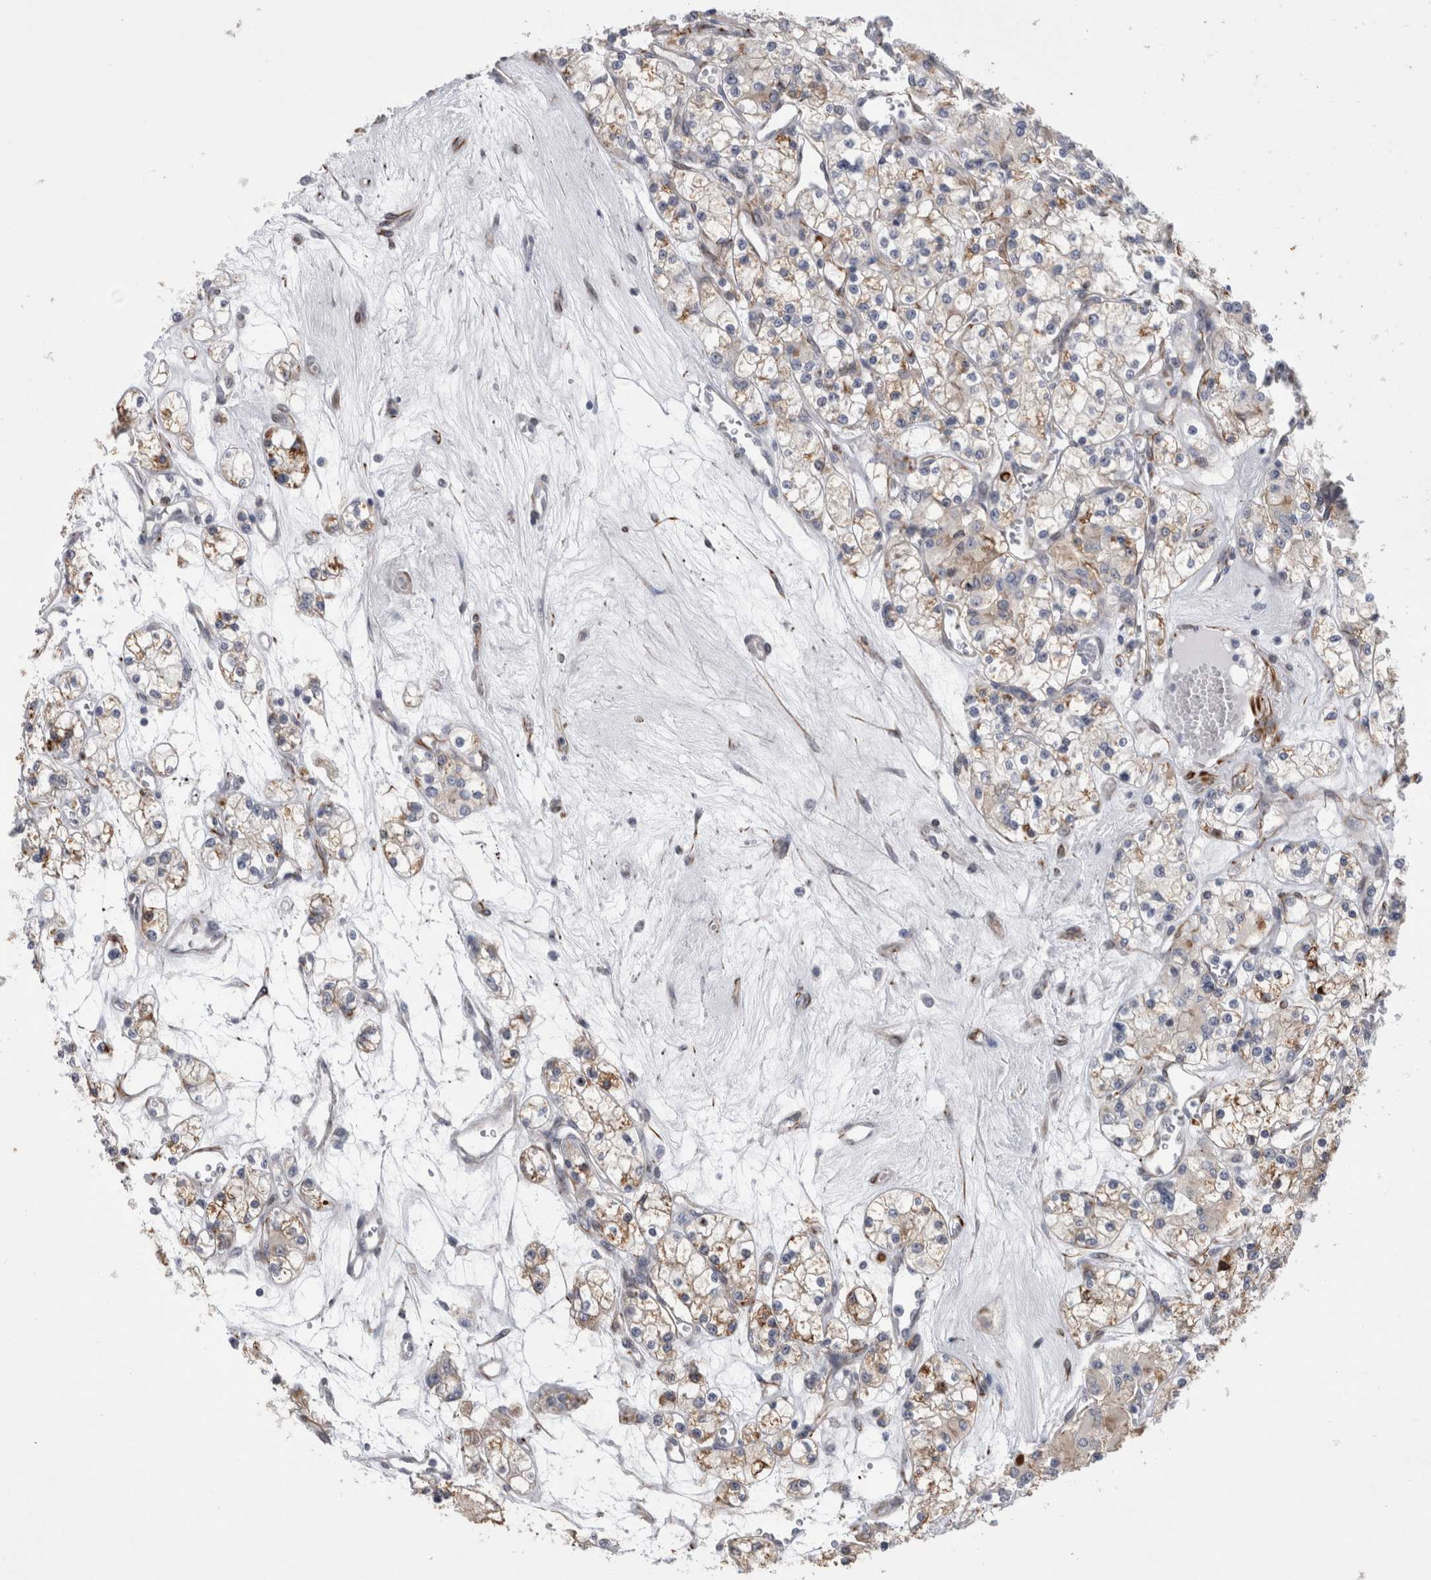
{"staining": {"intensity": "weak", "quantity": "25%-75%", "location": "cytoplasmic/membranous"}, "tissue": "renal cancer", "cell_type": "Tumor cells", "image_type": "cancer", "snomed": [{"axis": "morphology", "description": "Adenocarcinoma, NOS"}, {"axis": "topography", "description": "Kidney"}], "caption": "Human adenocarcinoma (renal) stained with a protein marker exhibits weak staining in tumor cells.", "gene": "FAM83H", "patient": {"sex": "female", "age": 59}}